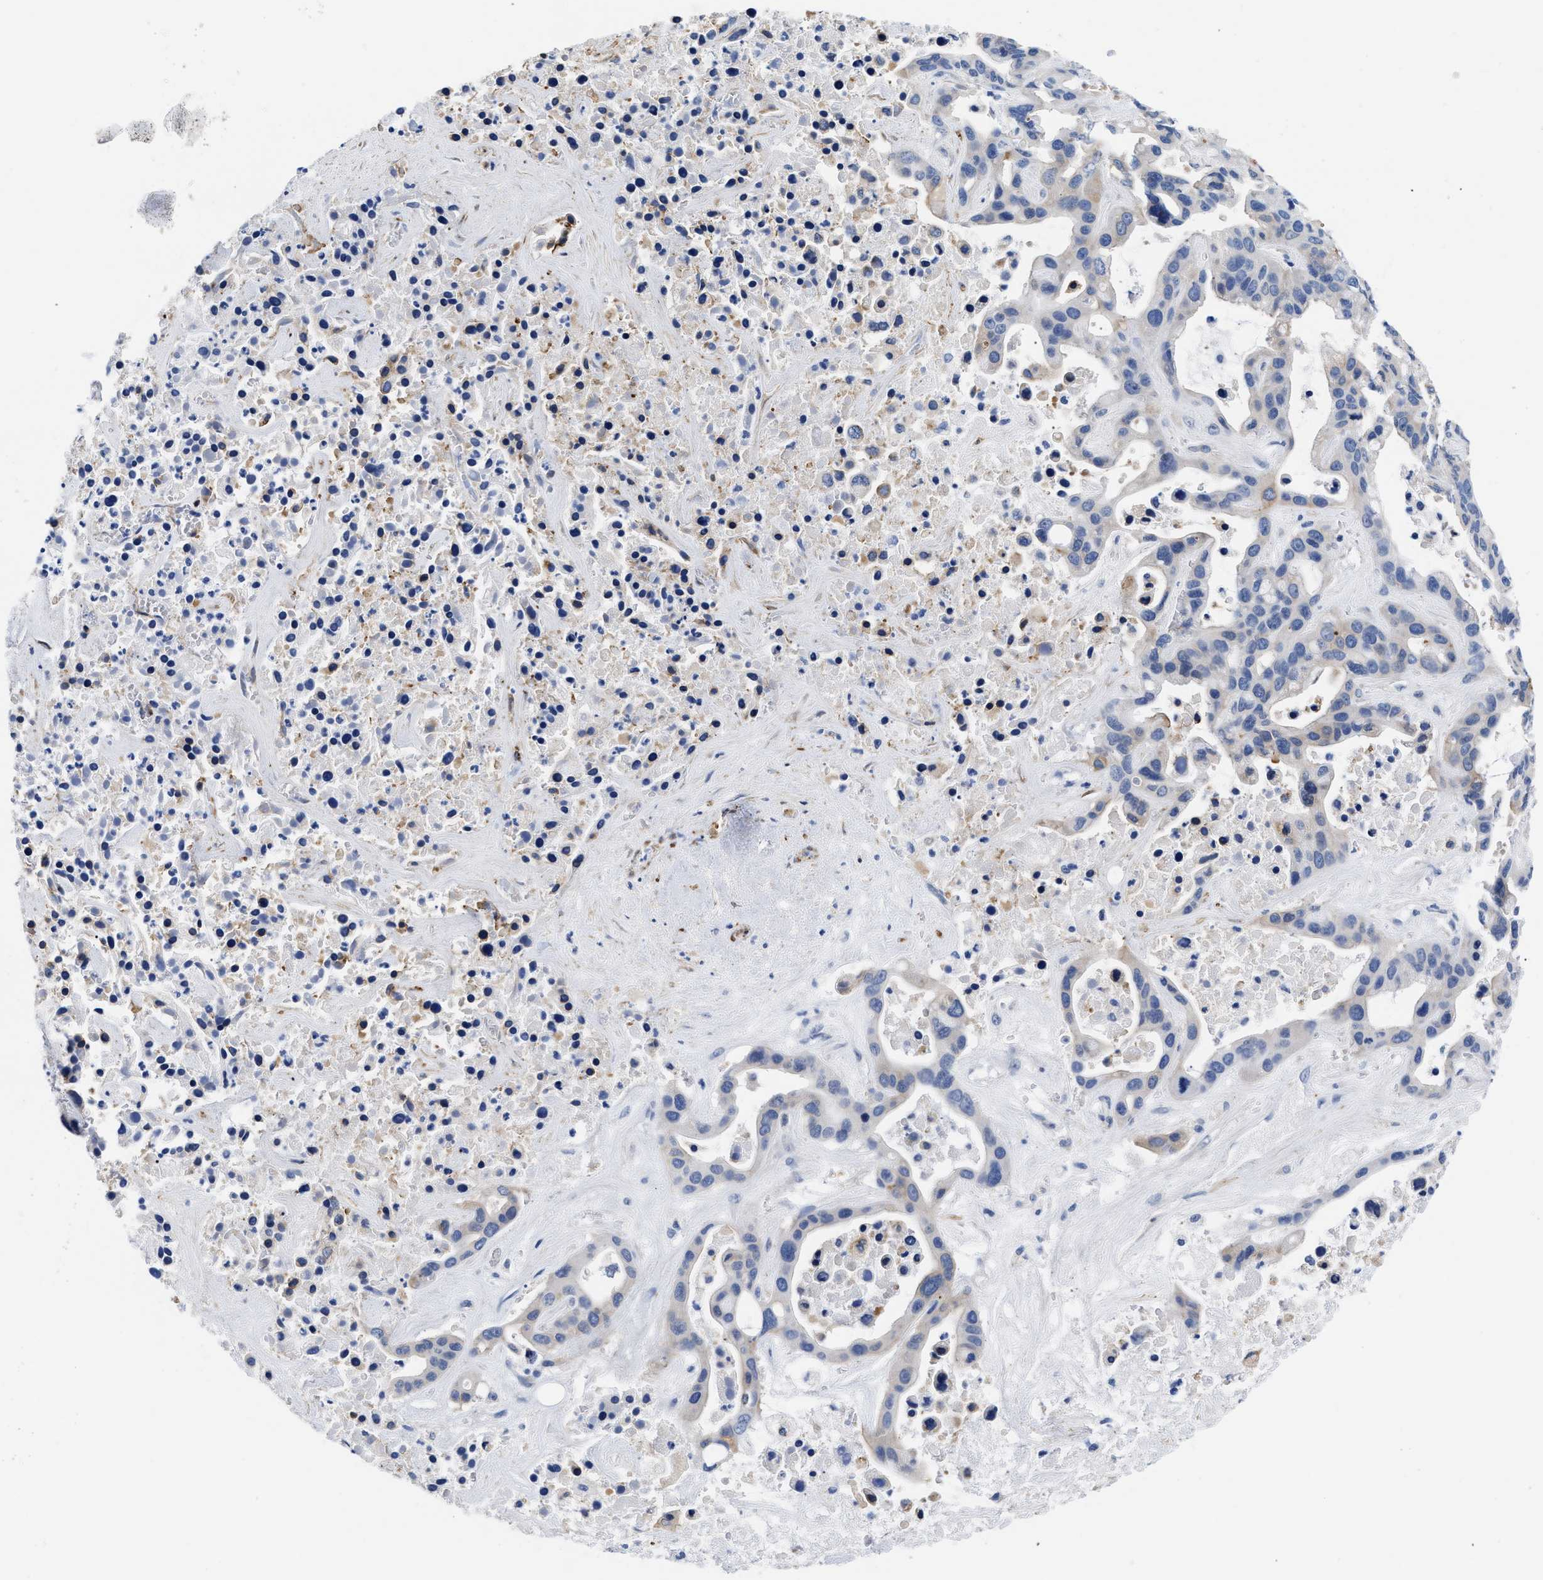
{"staining": {"intensity": "weak", "quantity": "<25%", "location": "cytoplasmic/membranous"}, "tissue": "liver cancer", "cell_type": "Tumor cells", "image_type": "cancer", "snomed": [{"axis": "morphology", "description": "Cholangiocarcinoma"}, {"axis": "topography", "description": "Liver"}], "caption": "Cholangiocarcinoma (liver) was stained to show a protein in brown. There is no significant positivity in tumor cells. (Stains: DAB (3,3'-diaminobenzidine) IHC with hematoxylin counter stain, Microscopy: brightfield microscopy at high magnification).", "gene": "TRIM29", "patient": {"sex": "female", "age": 65}}